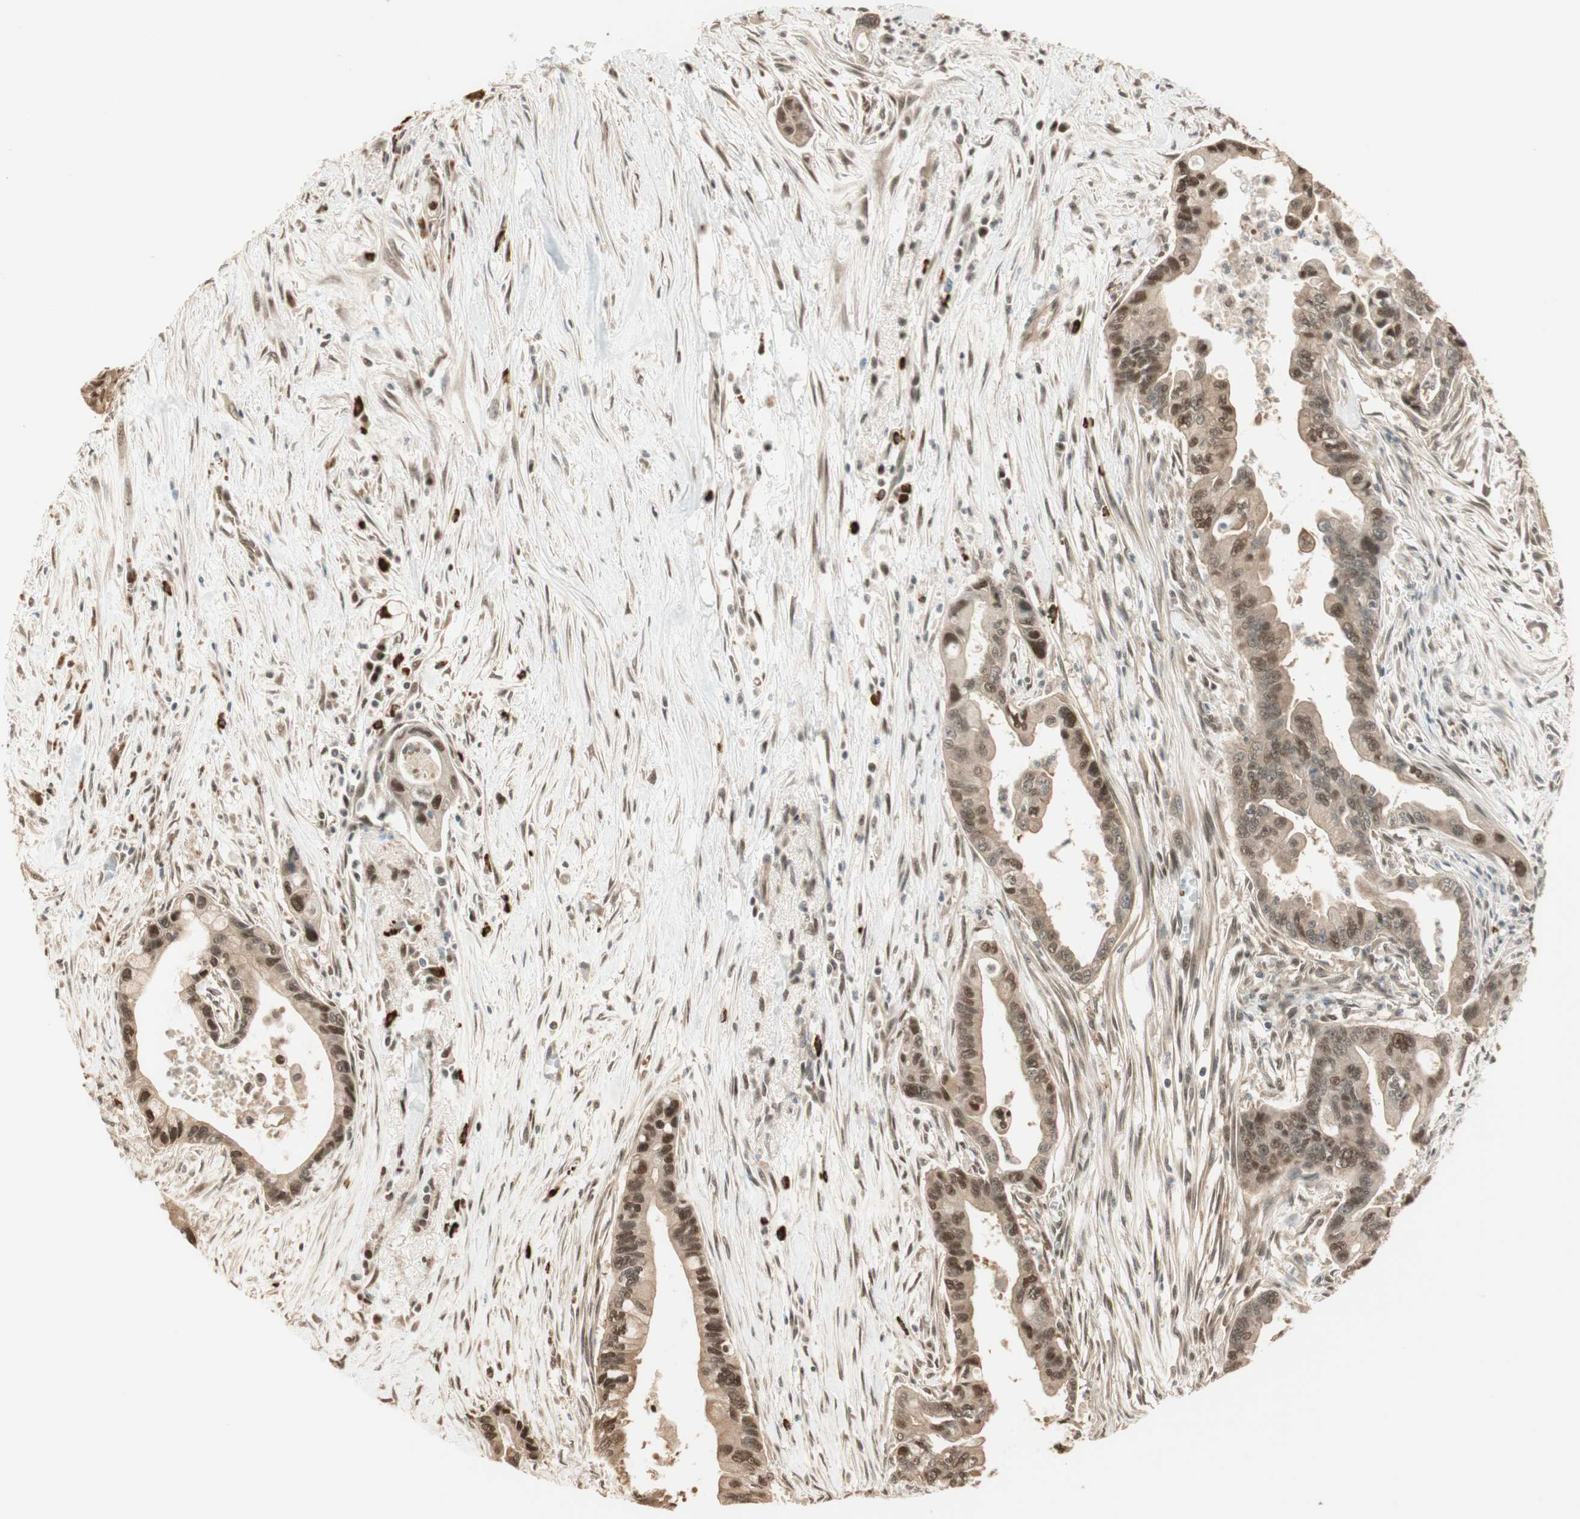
{"staining": {"intensity": "strong", "quantity": ">75%", "location": "cytoplasmic/membranous,nuclear"}, "tissue": "pancreatic cancer", "cell_type": "Tumor cells", "image_type": "cancer", "snomed": [{"axis": "morphology", "description": "Adenocarcinoma, NOS"}, {"axis": "topography", "description": "Pancreas"}], "caption": "Immunohistochemical staining of adenocarcinoma (pancreatic) demonstrates strong cytoplasmic/membranous and nuclear protein positivity in approximately >75% of tumor cells.", "gene": "ZNF443", "patient": {"sex": "male", "age": 70}}